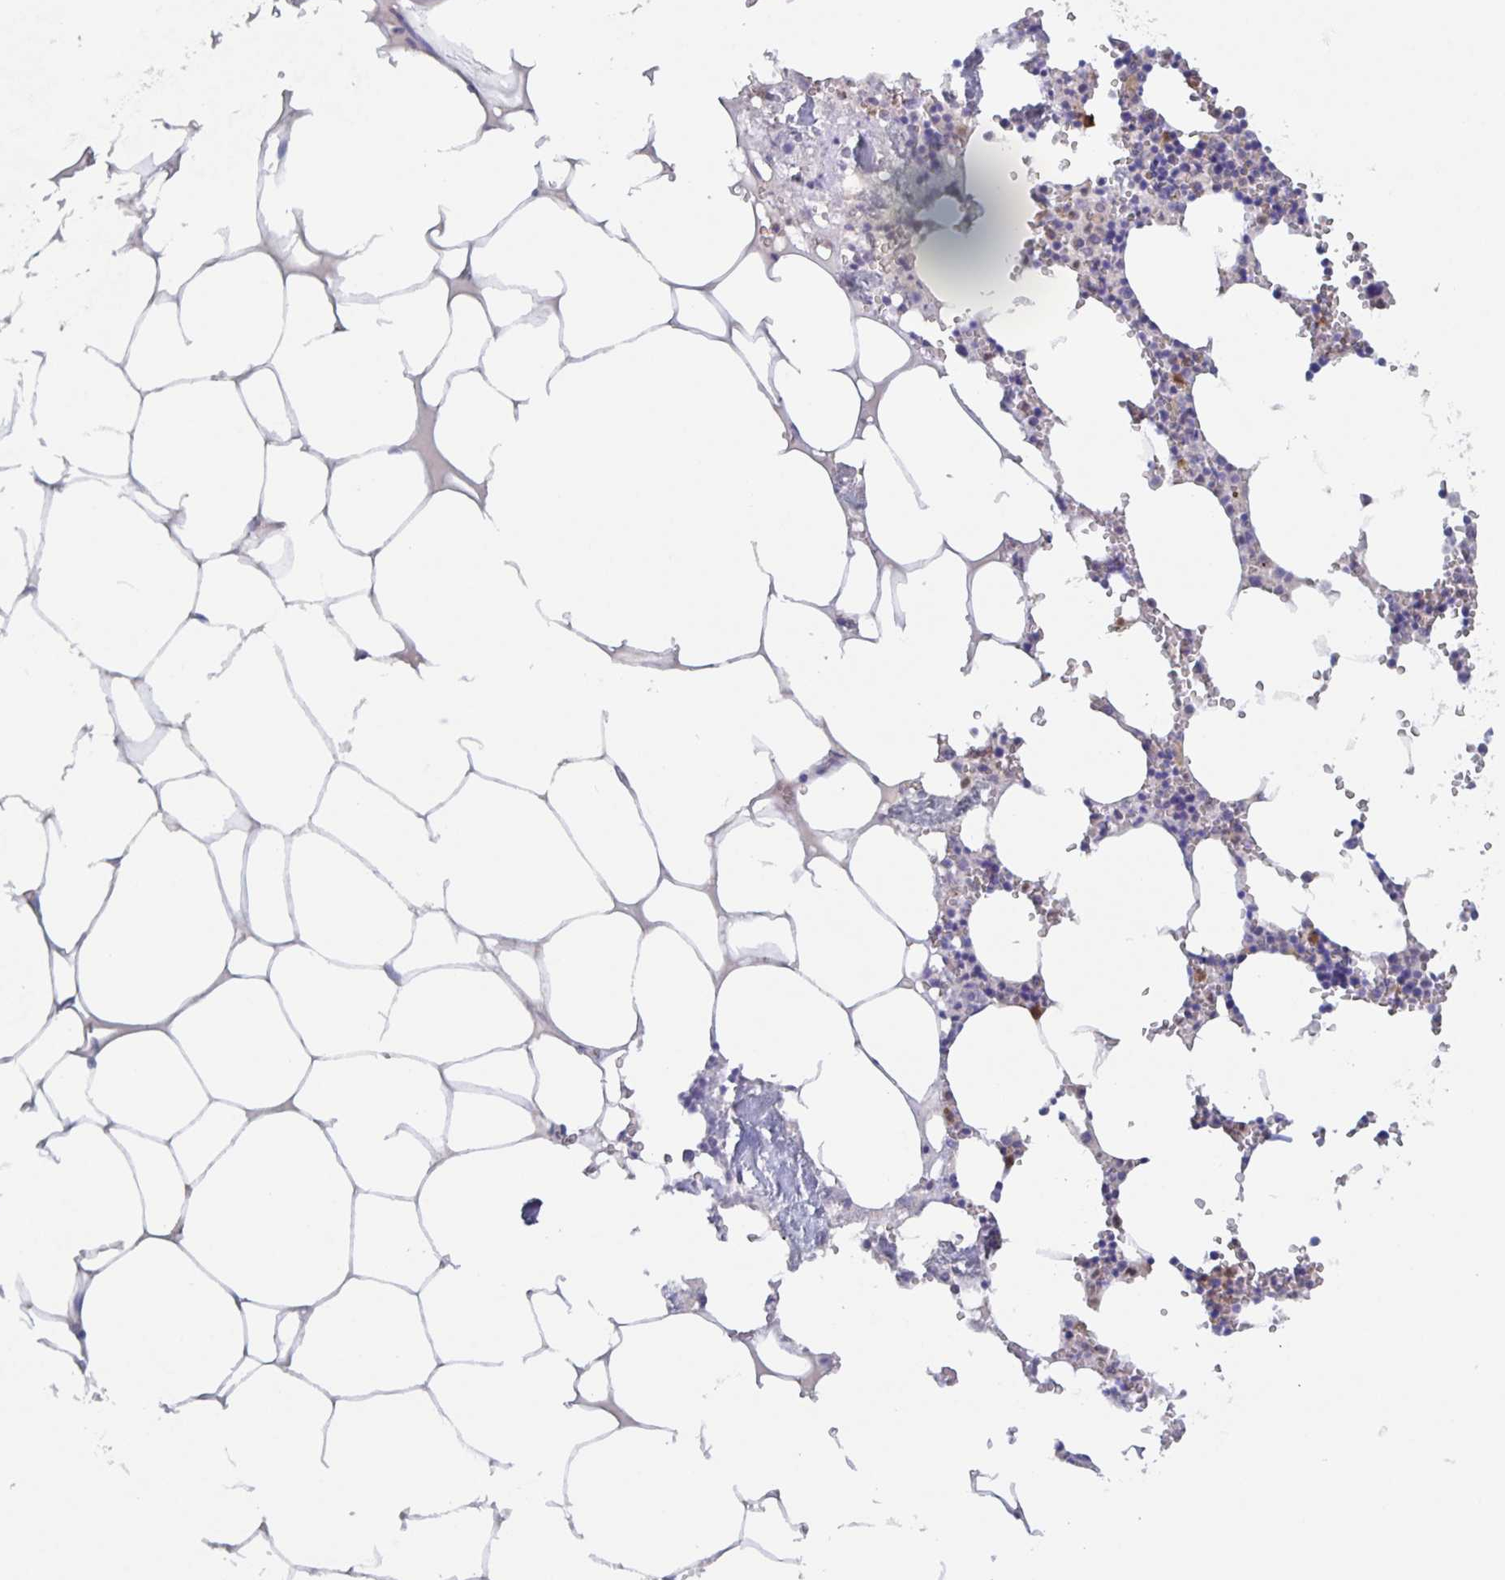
{"staining": {"intensity": "moderate", "quantity": "<25%", "location": "cytoplasmic/membranous"}, "tissue": "bone marrow", "cell_type": "Hematopoietic cells", "image_type": "normal", "snomed": [{"axis": "morphology", "description": "Normal tissue, NOS"}, {"axis": "topography", "description": "Bone marrow"}], "caption": "The image exhibits staining of normal bone marrow, revealing moderate cytoplasmic/membranous protein positivity (brown color) within hematopoietic cells. Nuclei are stained in blue.", "gene": "CDC42BPG", "patient": {"sex": "male", "age": 54}}